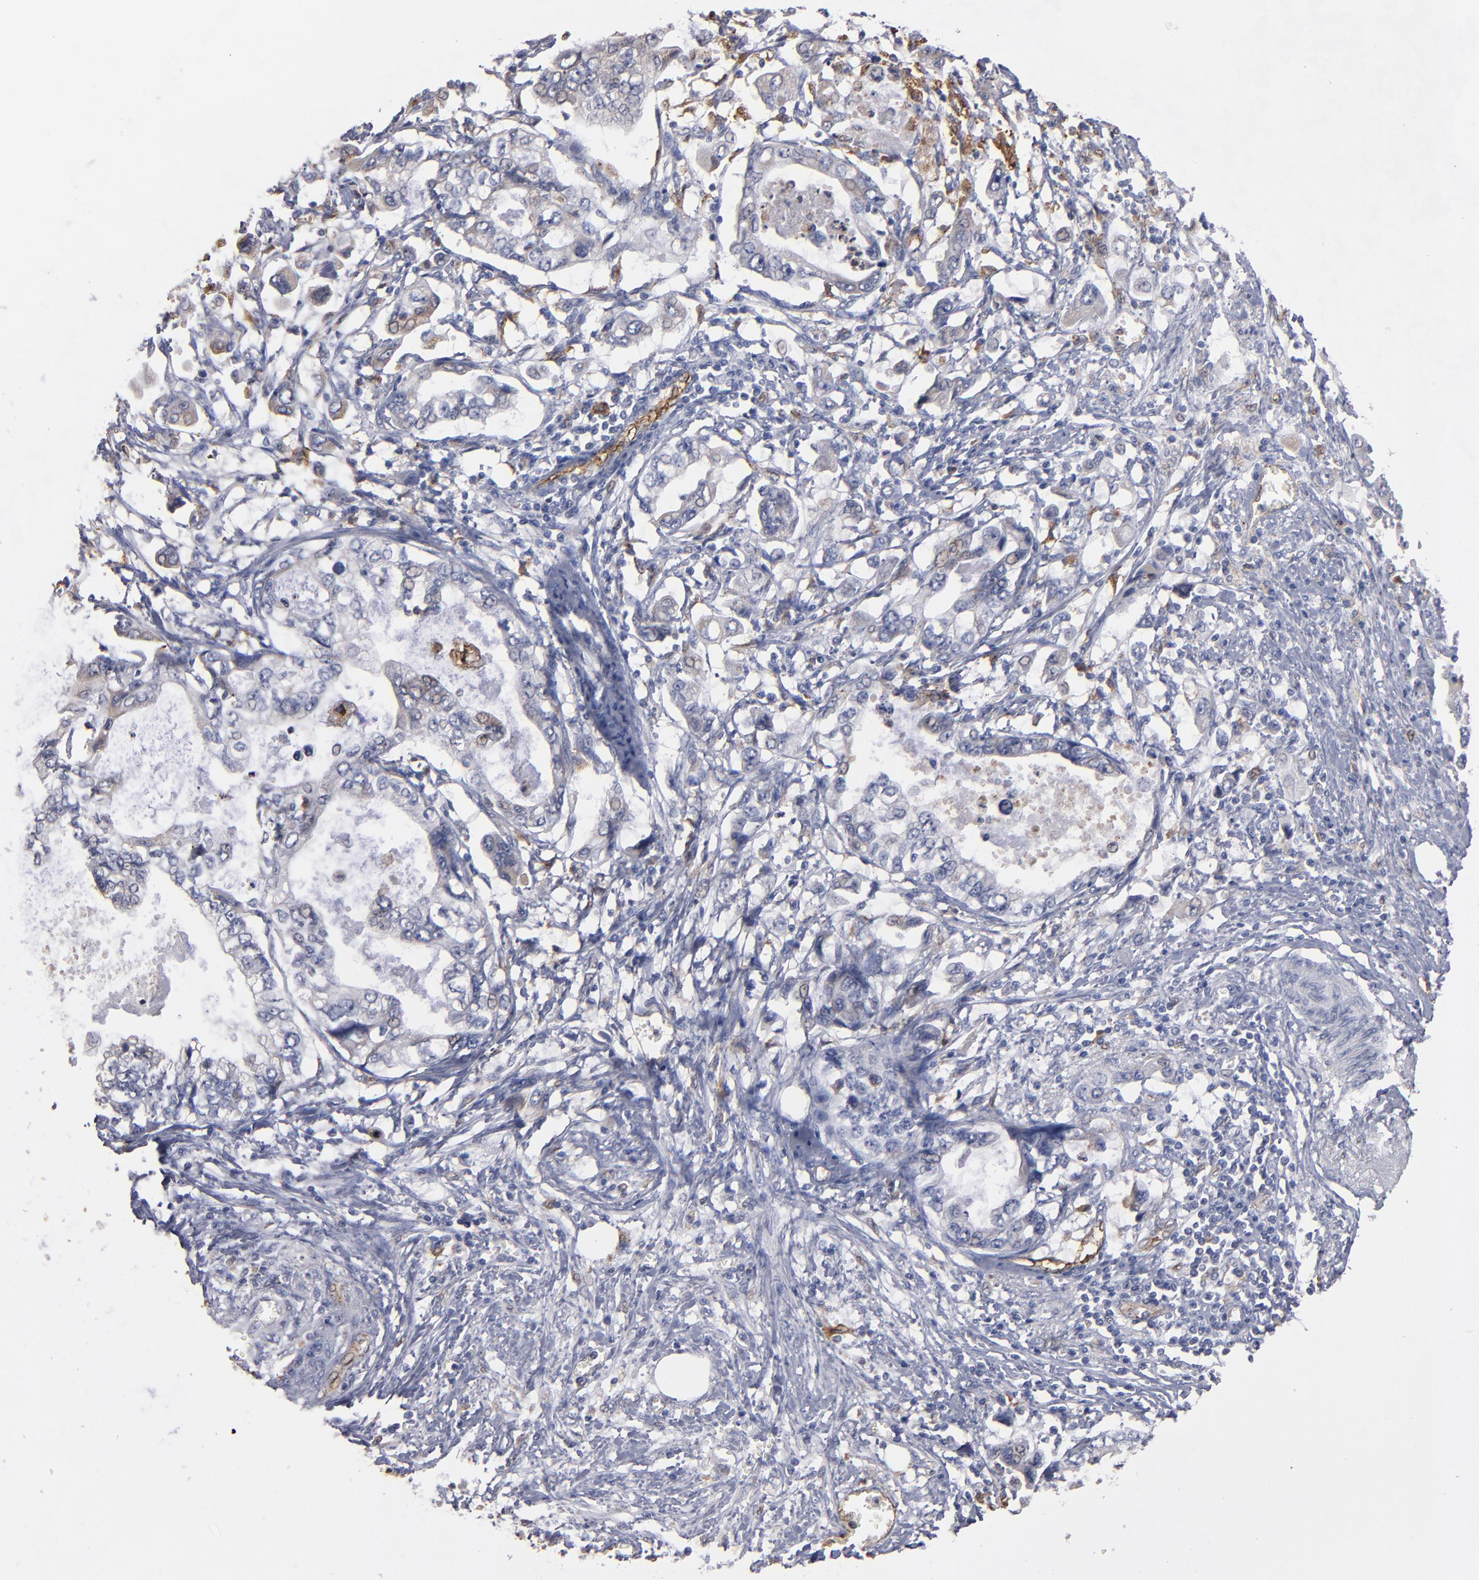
{"staining": {"intensity": "weak", "quantity": "<25%", "location": "cytoplasmic/membranous"}, "tissue": "stomach cancer", "cell_type": "Tumor cells", "image_type": "cancer", "snomed": [{"axis": "morphology", "description": "Adenocarcinoma, NOS"}, {"axis": "topography", "description": "Pancreas"}, {"axis": "topography", "description": "Stomach, upper"}], "caption": "A micrograph of stomach cancer (adenocarcinoma) stained for a protein demonstrates no brown staining in tumor cells.", "gene": "SELP", "patient": {"sex": "male", "age": 77}}